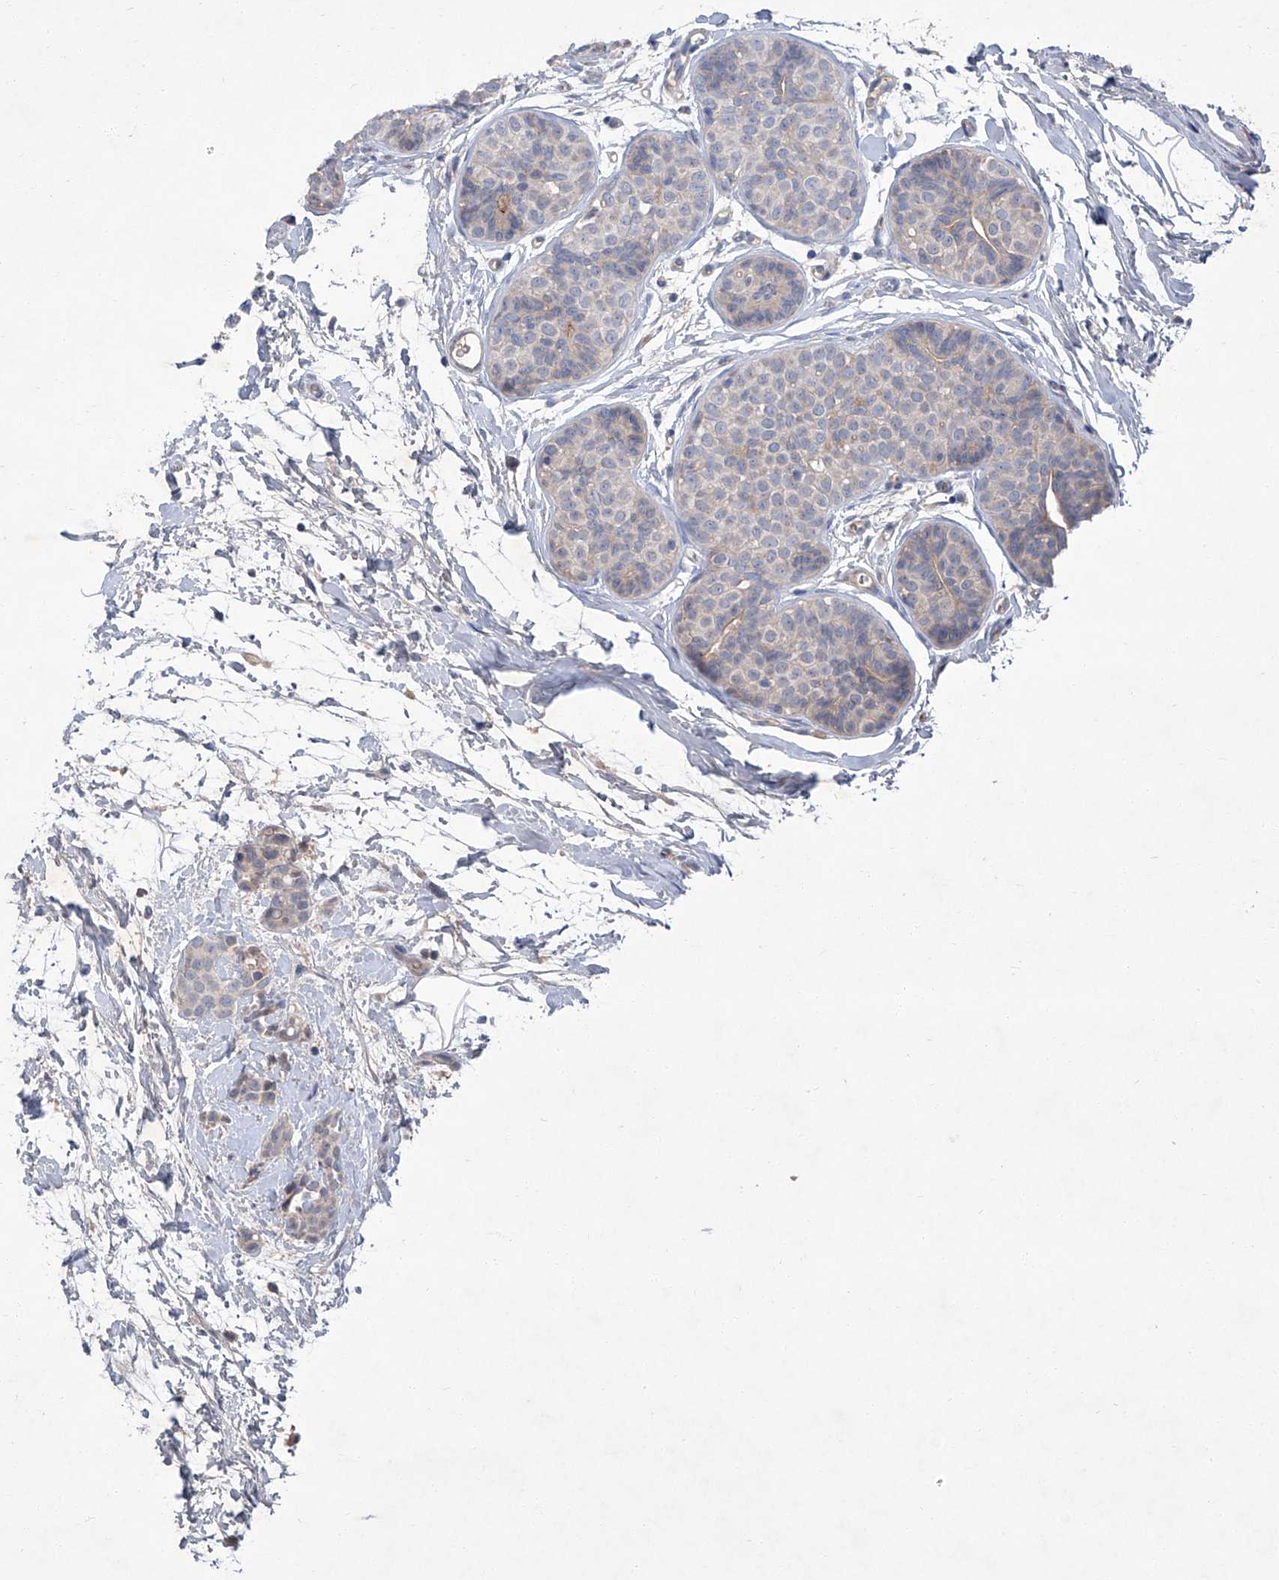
{"staining": {"intensity": "negative", "quantity": "none", "location": "none"}, "tissue": "breast cancer", "cell_type": "Tumor cells", "image_type": "cancer", "snomed": [{"axis": "morphology", "description": "Lobular carcinoma, in situ"}, {"axis": "morphology", "description": "Lobular carcinoma"}, {"axis": "topography", "description": "Breast"}], "caption": "Tumor cells show no significant positivity in breast cancer (lobular carcinoma in situ).", "gene": "SBK2", "patient": {"sex": "female", "age": 41}}